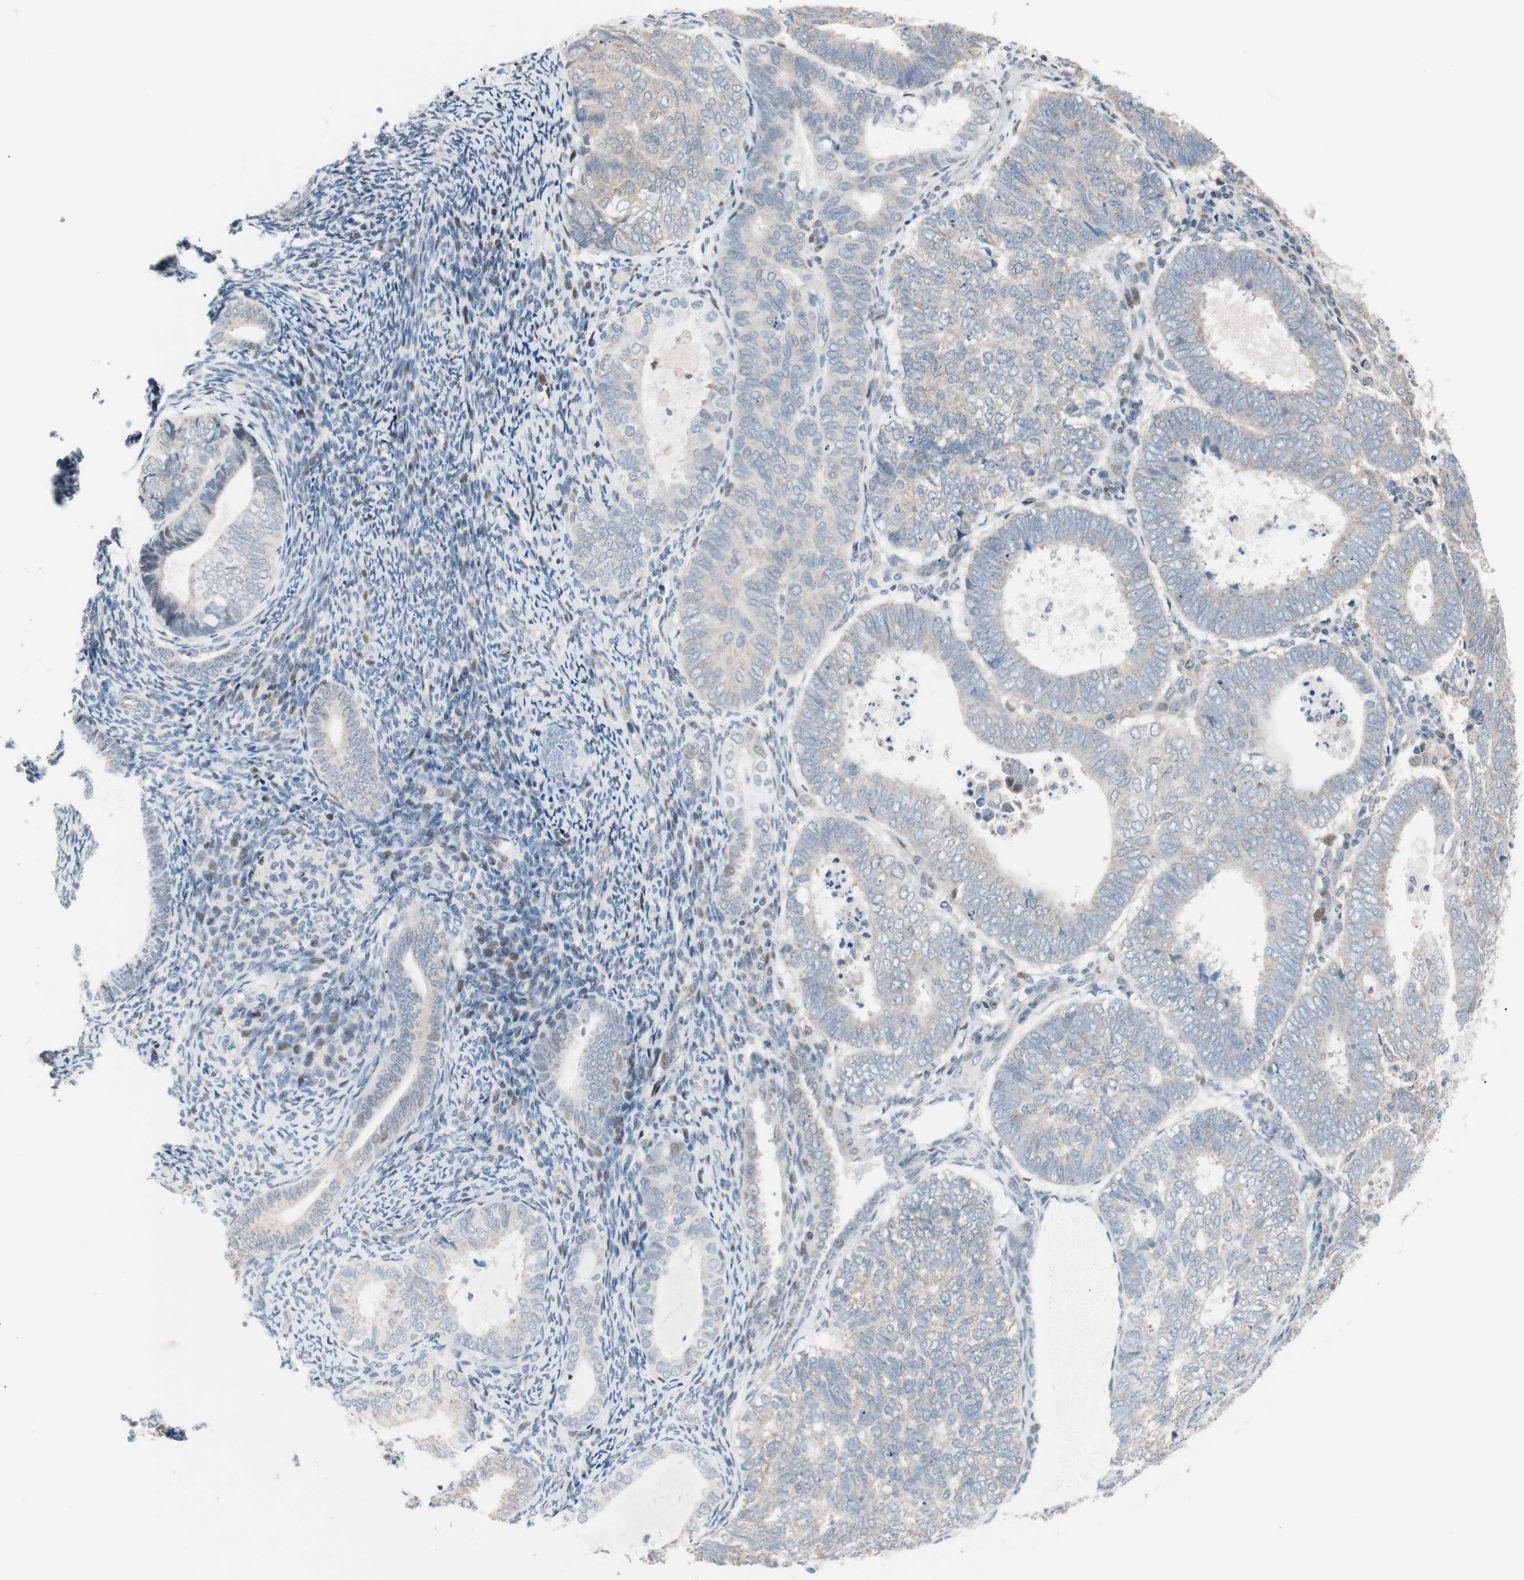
{"staining": {"intensity": "weak", "quantity": "<25%", "location": "cytoplasmic/membranous"}, "tissue": "endometrial cancer", "cell_type": "Tumor cells", "image_type": "cancer", "snomed": [{"axis": "morphology", "description": "Adenocarcinoma, NOS"}, {"axis": "topography", "description": "Uterus"}], "caption": "This is an immunohistochemistry micrograph of human endometrial adenocarcinoma. There is no positivity in tumor cells.", "gene": "POLH", "patient": {"sex": "female", "age": 60}}